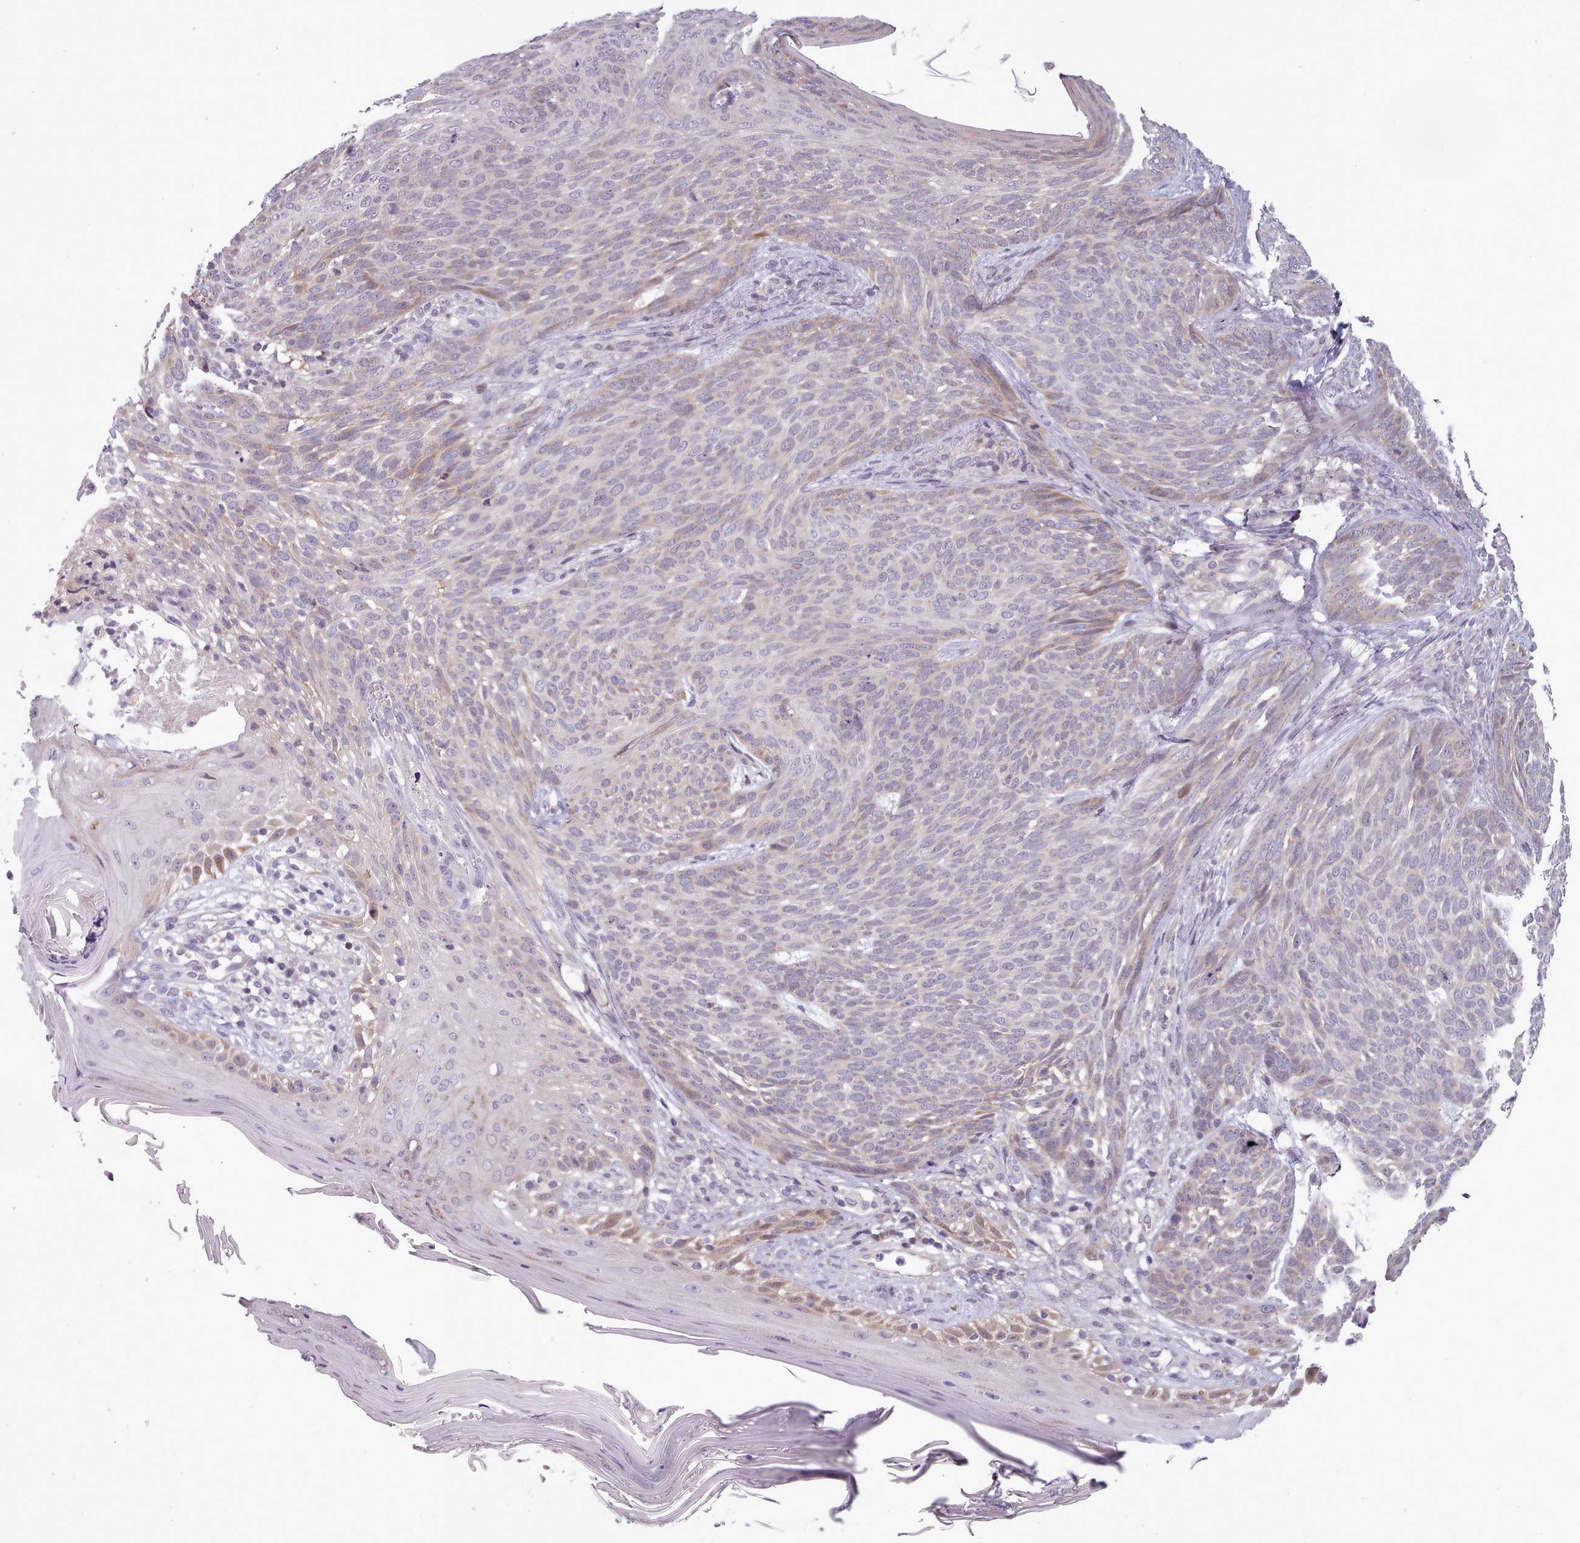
{"staining": {"intensity": "negative", "quantity": "none", "location": "none"}, "tissue": "skin cancer", "cell_type": "Tumor cells", "image_type": "cancer", "snomed": [{"axis": "morphology", "description": "Basal cell carcinoma"}, {"axis": "topography", "description": "Skin"}], "caption": "DAB (3,3'-diaminobenzidine) immunohistochemical staining of human skin basal cell carcinoma shows no significant expression in tumor cells.", "gene": "CLNS1A", "patient": {"sex": "female", "age": 86}}